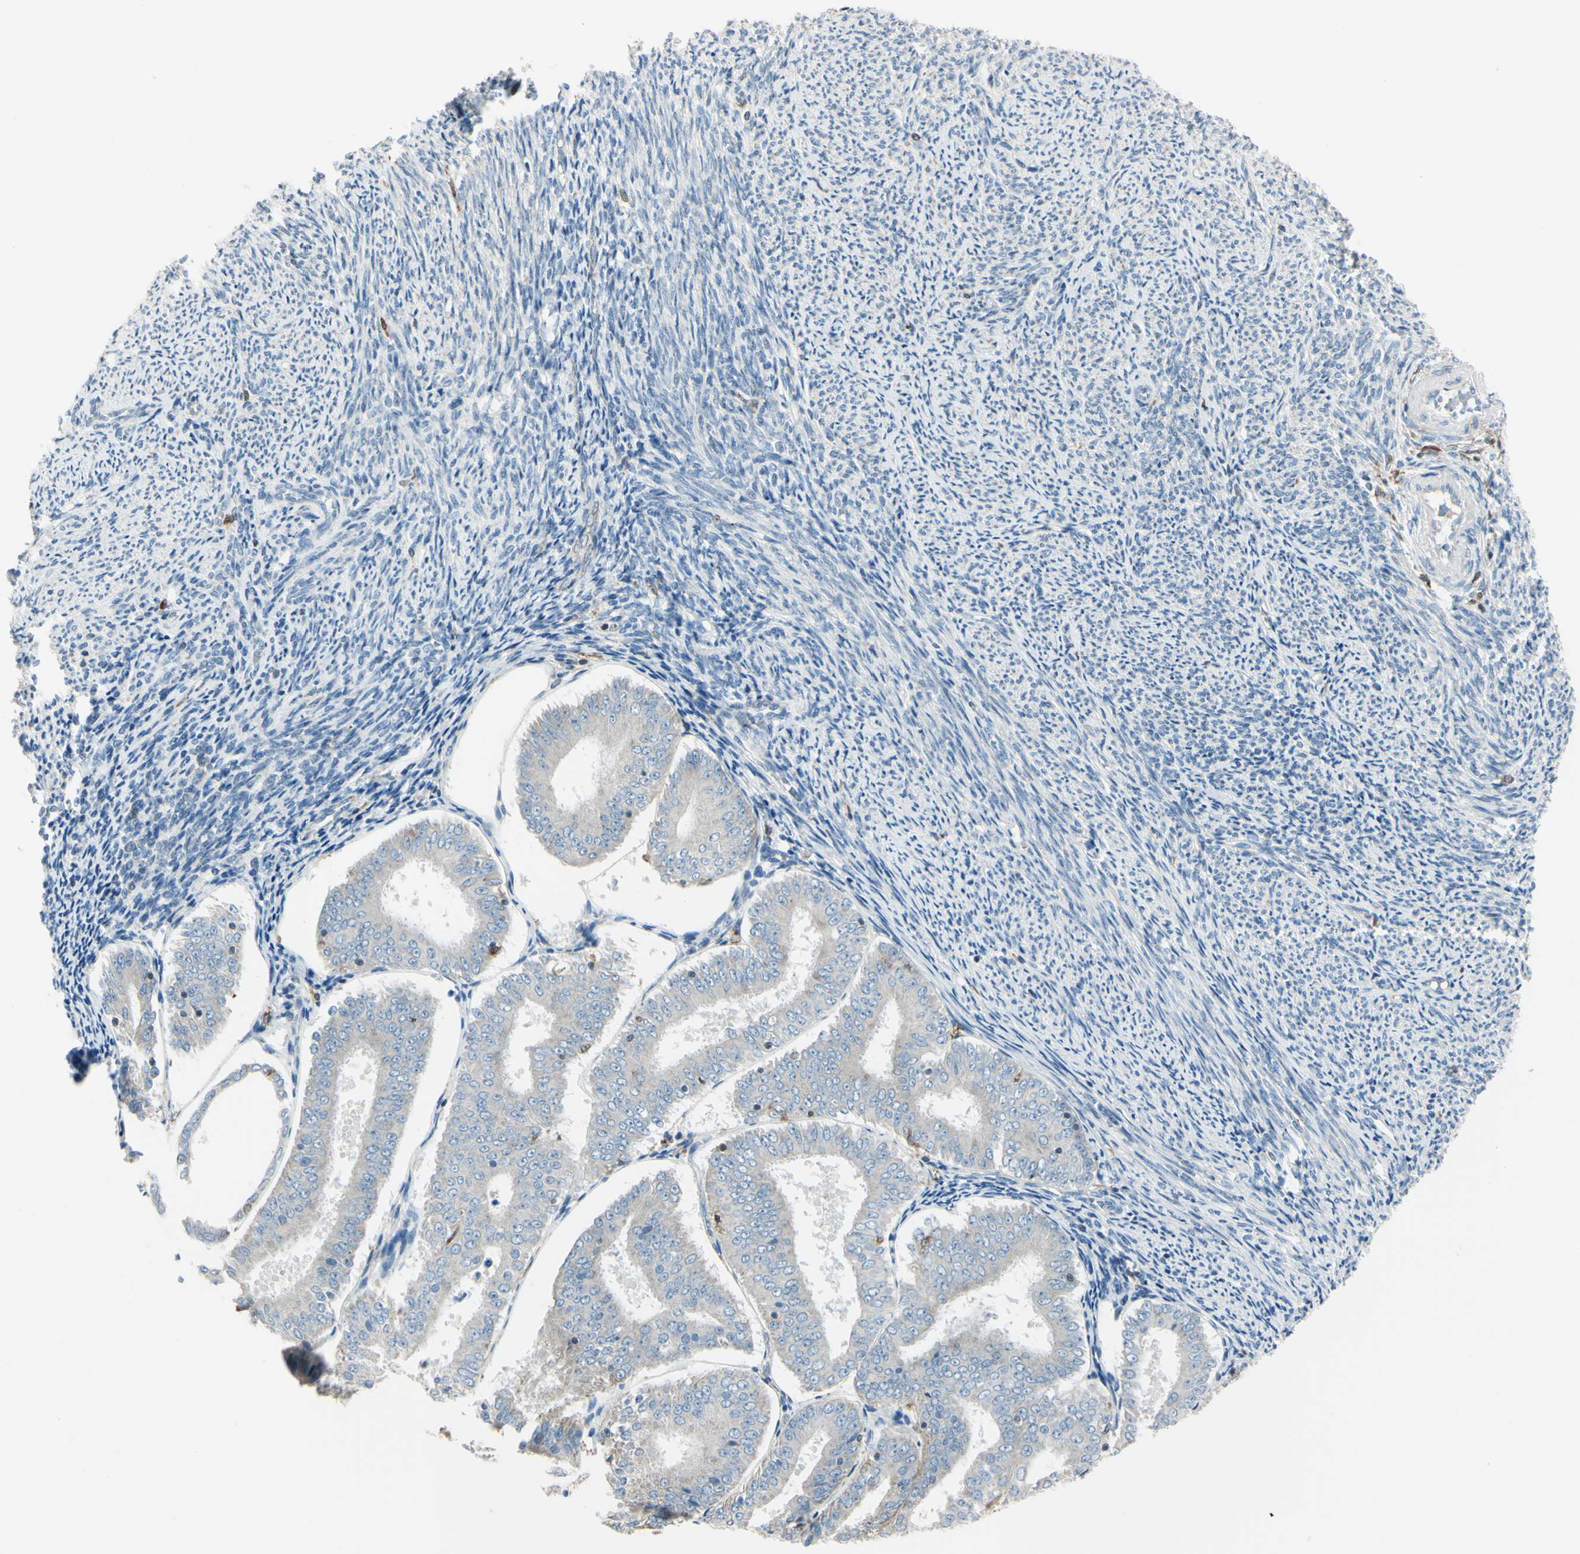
{"staining": {"intensity": "negative", "quantity": "none", "location": "none"}, "tissue": "endometrial cancer", "cell_type": "Tumor cells", "image_type": "cancer", "snomed": [{"axis": "morphology", "description": "Adenocarcinoma, NOS"}, {"axis": "topography", "description": "Endometrium"}], "caption": "Human endometrial adenocarcinoma stained for a protein using immunohistochemistry (IHC) demonstrates no staining in tumor cells.", "gene": "CYRIB", "patient": {"sex": "female", "age": 63}}